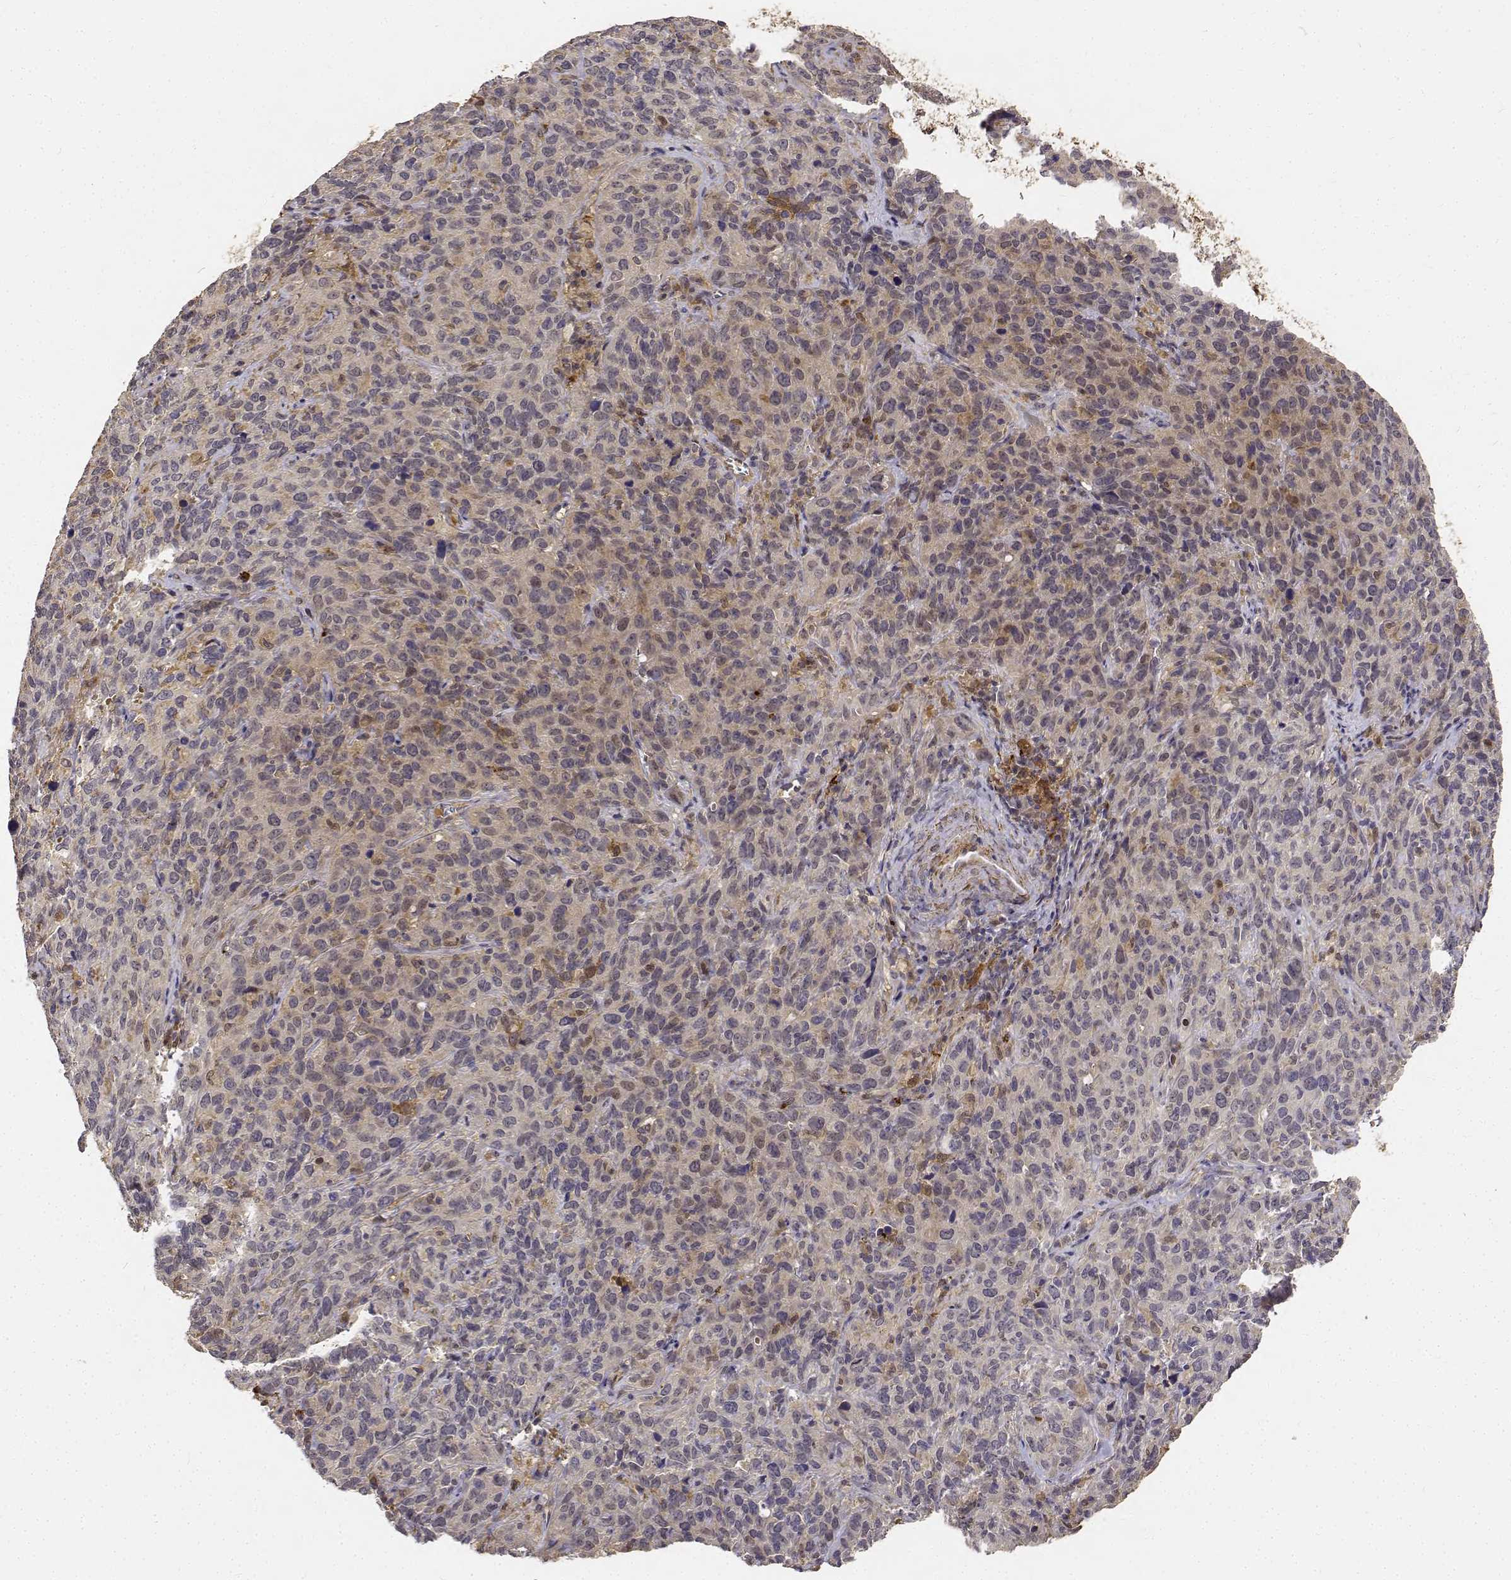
{"staining": {"intensity": "moderate", "quantity": "<25%", "location": "cytoplasmic/membranous"}, "tissue": "cervical cancer", "cell_type": "Tumor cells", "image_type": "cancer", "snomed": [{"axis": "morphology", "description": "Squamous cell carcinoma, NOS"}, {"axis": "topography", "description": "Cervix"}], "caption": "Cervical cancer was stained to show a protein in brown. There is low levels of moderate cytoplasmic/membranous staining in approximately <25% of tumor cells. The staining was performed using DAB (3,3'-diaminobenzidine) to visualize the protein expression in brown, while the nuclei were stained in blue with hematoxylin (Magnification: 20x).", "gene": "PCID2", "patient": {"sex": "female", "age": 51}}